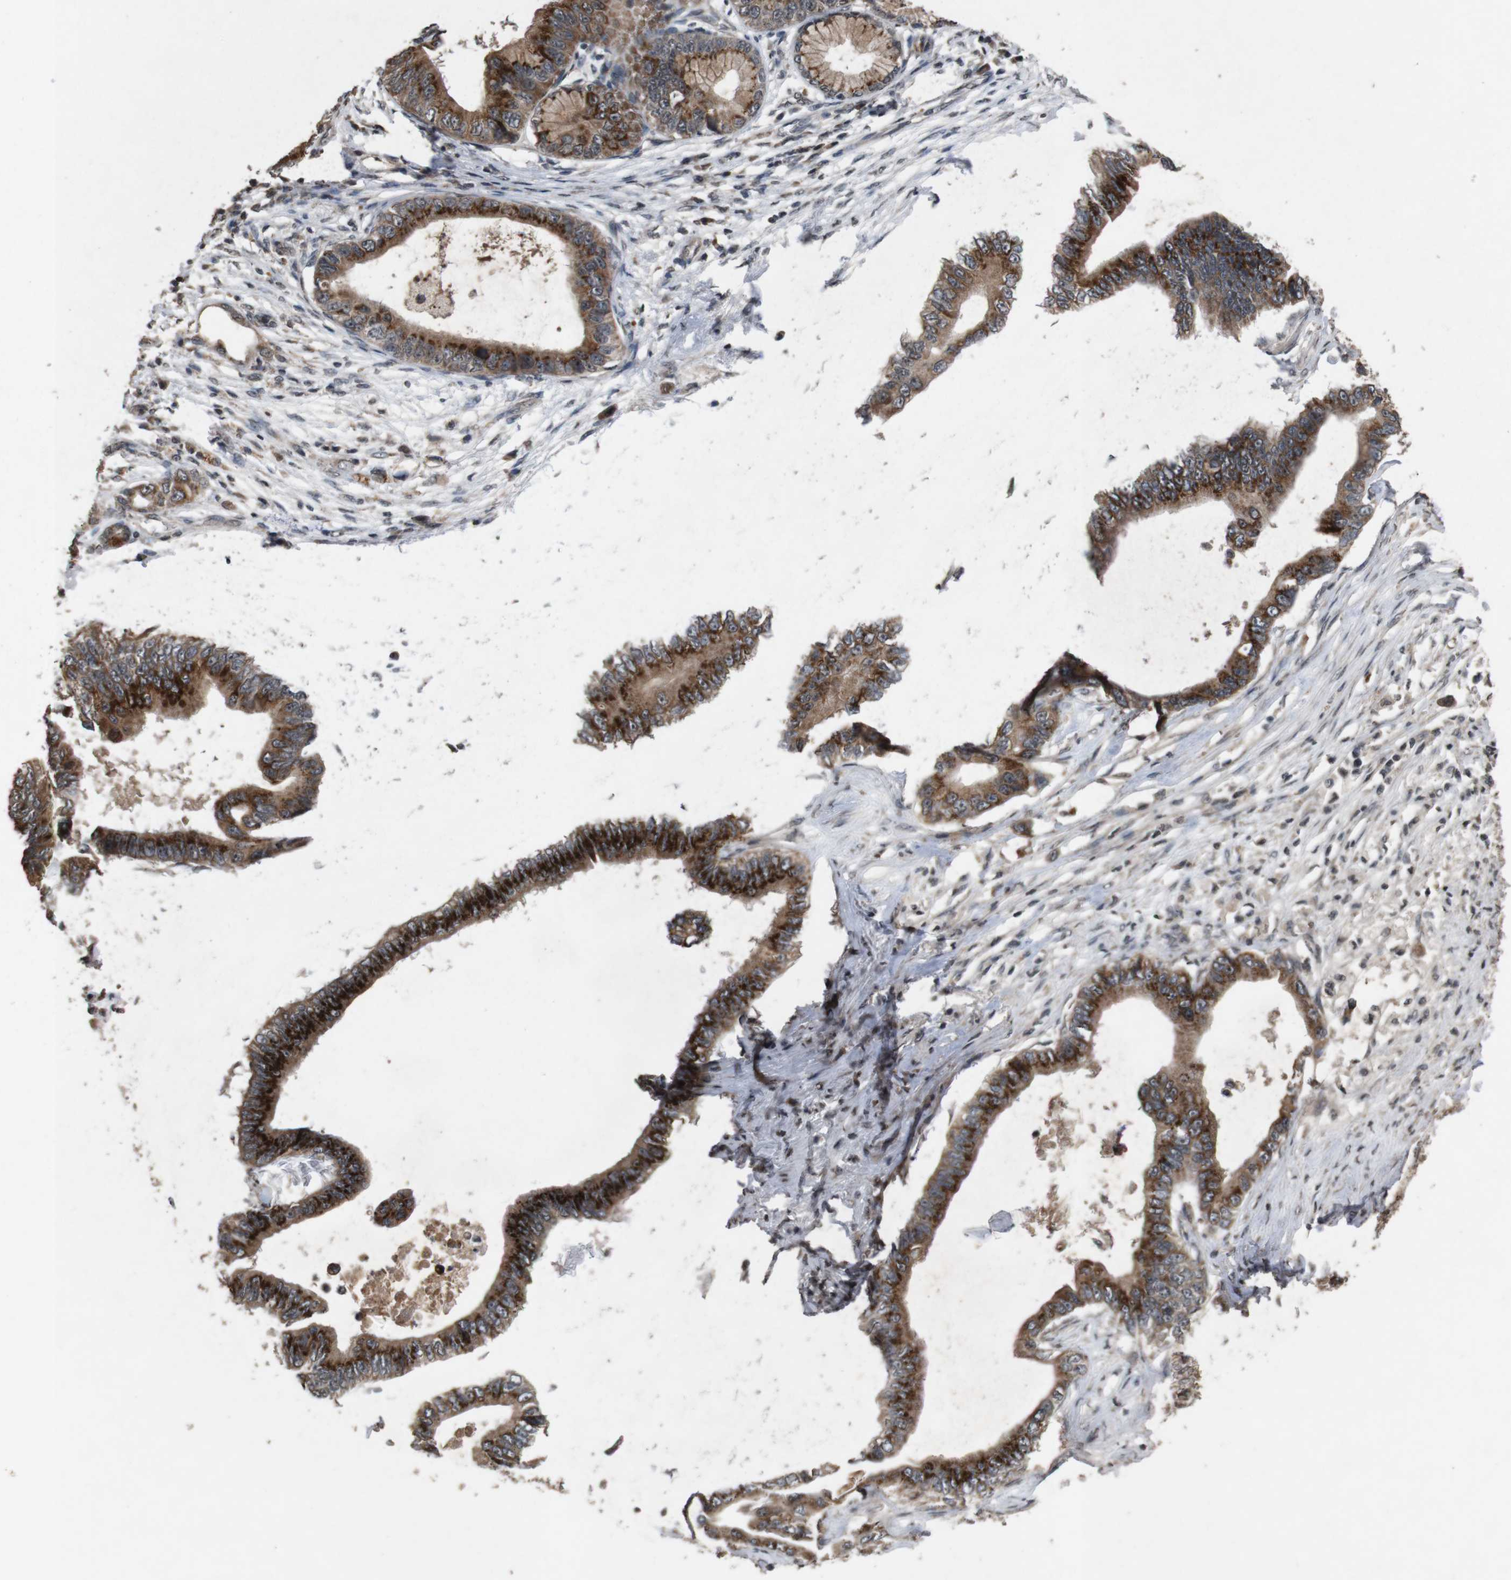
{"staining": {"intensity": "strong", "quantity": ">75%", "location": "cytoplasmic/membranous"}, "tissue": "pancreatic cancer", "cell_type": "Tumor cells", "image_type": "cancer", "snomed": [{"axis": "morphology", "description": "Adenocarcinoma, NOS"}, {"axis": "topography", "description": "Pancreas"}], "caption": "The photomicrograph reveals a brown stain indicating the presence of a protein in the cytoplasmic/membranous of tumor cells in adenocarcinoma (pancreatic).", "gene": "SORL1", "patient": {"sex": "male", "age": 77}}